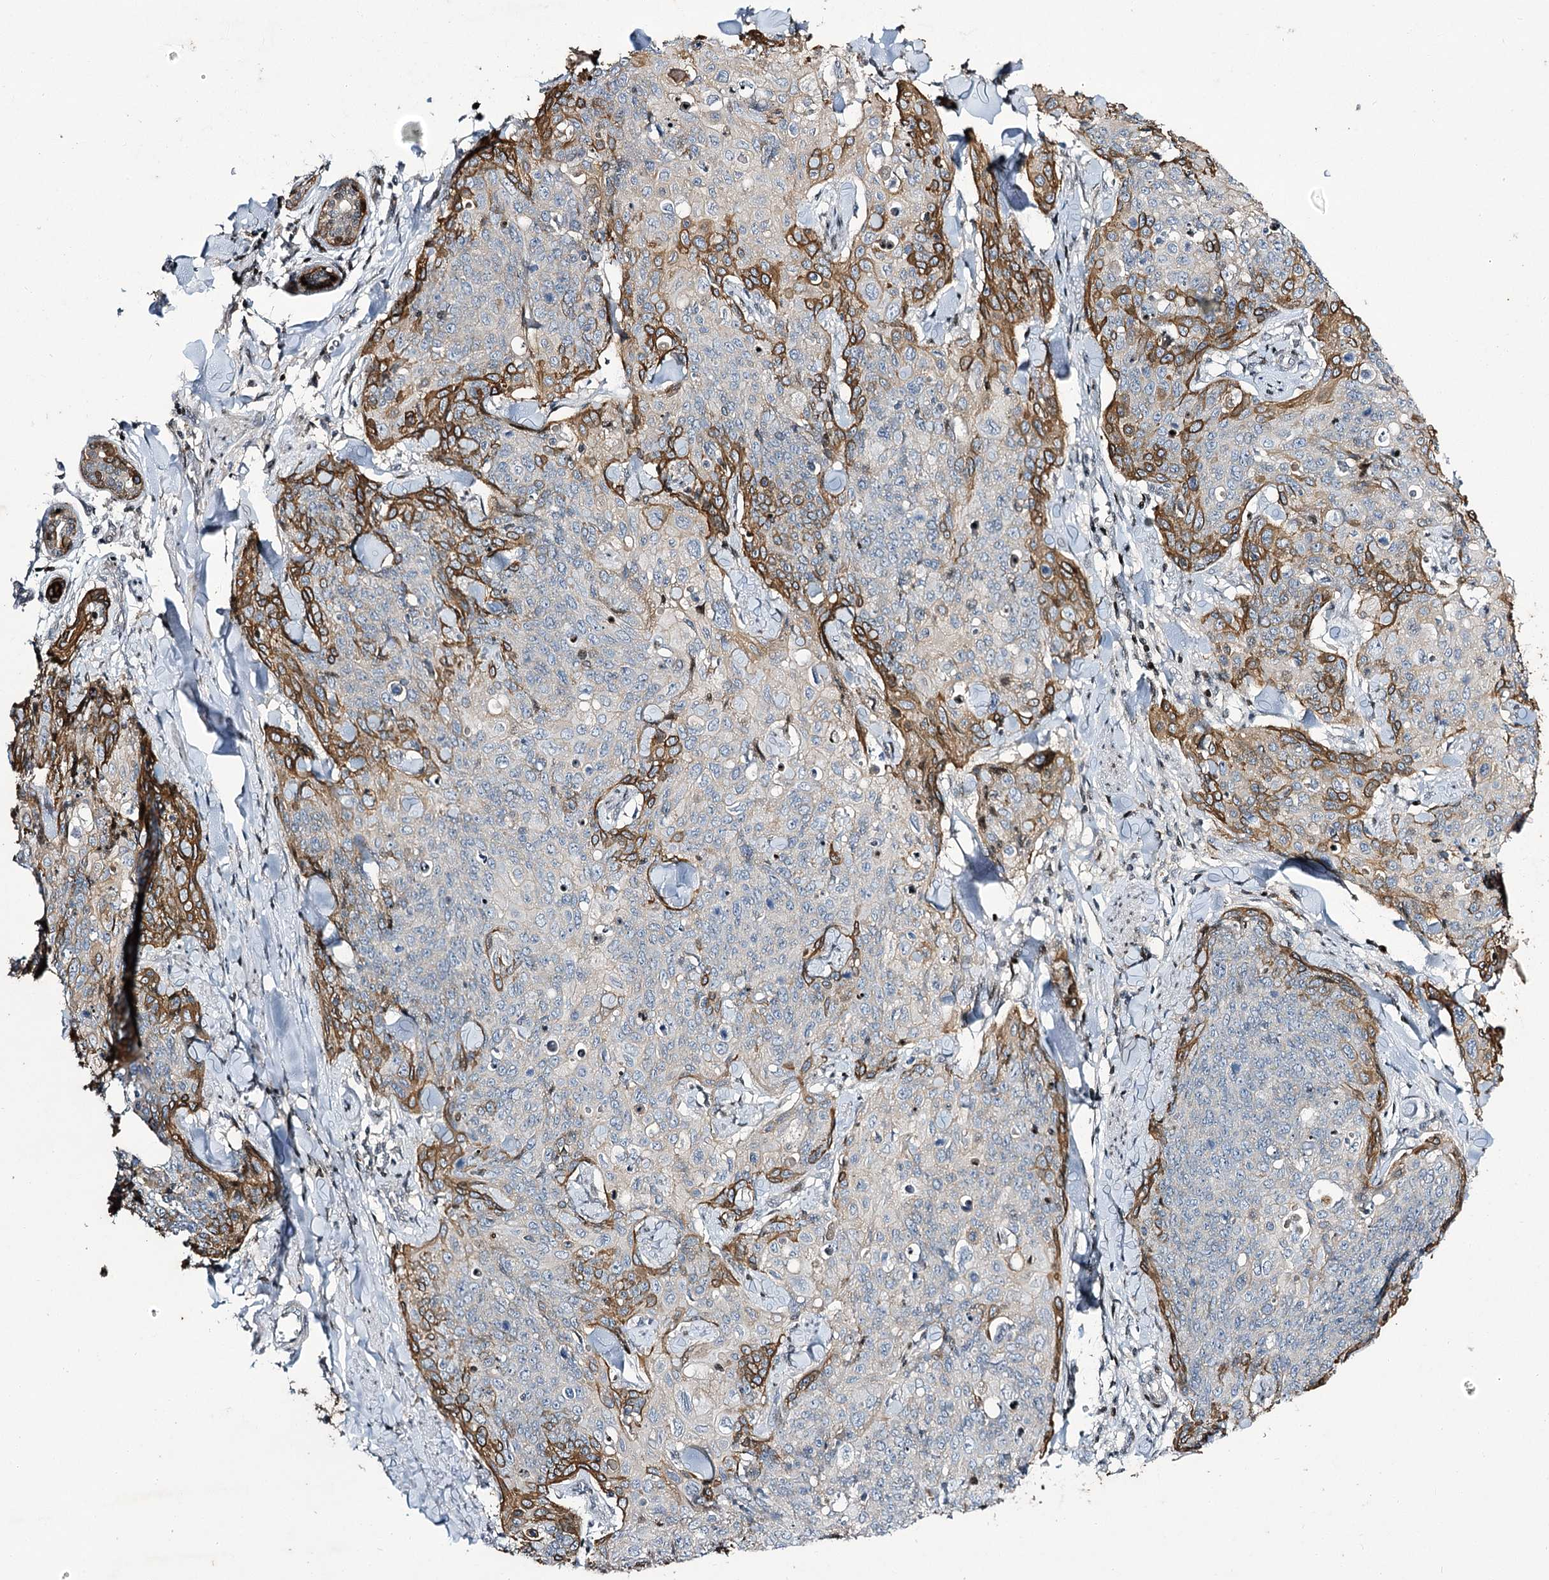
{"staining": {"intensity": "moderate", "quantity": "25%-75%", "location": "cytoplasmic/membranous"}, "tissue": "skin cancer", "cell_type": "Tumor cells", "image_type": "cancer", "snomed": [{"axis": "morphology", "description": "Squamous cell carcinoma, NOS"}, {"axis": "topography", "description": "Skin"}, {"axis": "topography", "description": "Vulva"}], "caption": "The immunohistochemical stain highlights moderate cytoplasmic/membranous staining in tumor cells of skin cancer (squamous cell carcinoma) tissue.", "gene": "ITFG2", "patient": {"sex": "female", "age": 85}}